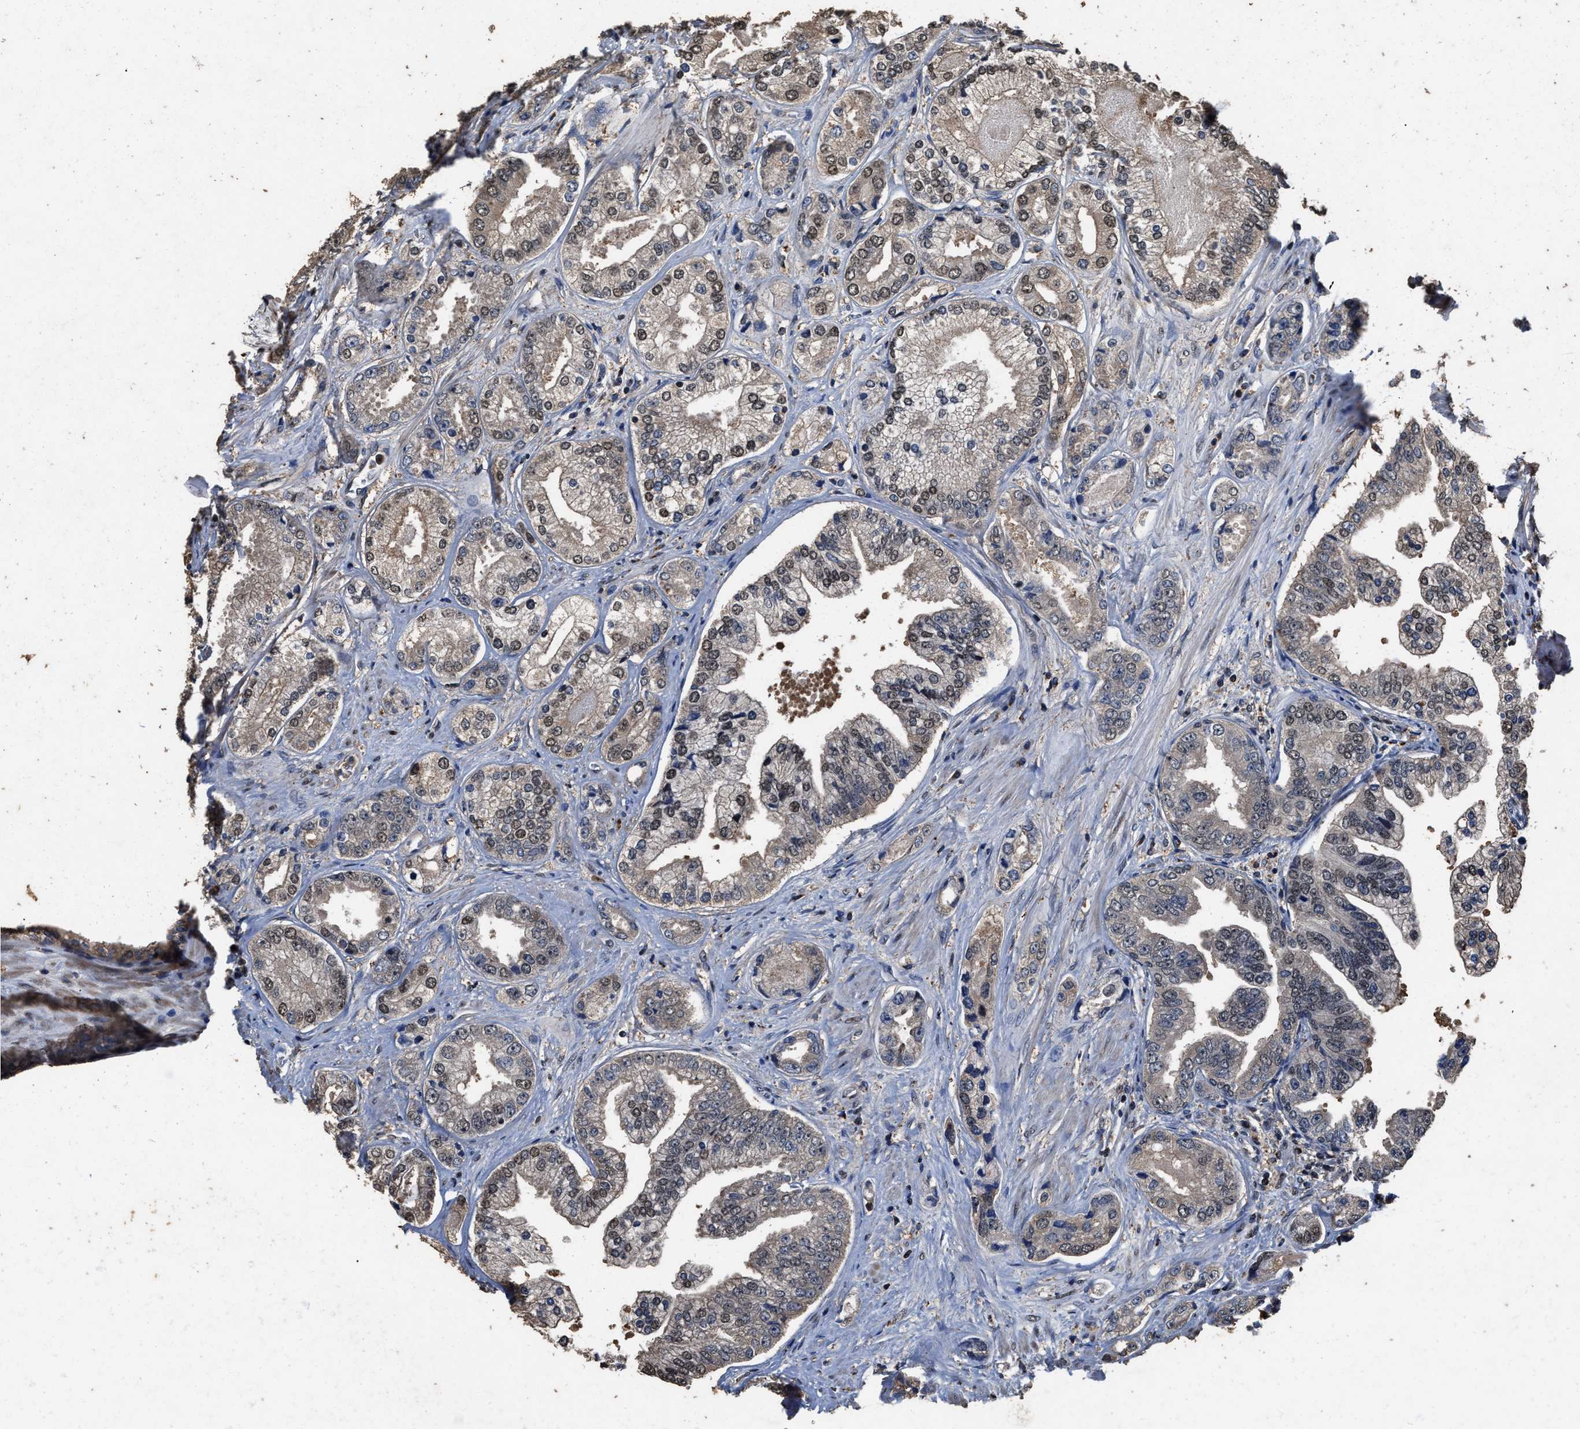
{"staining": {"intensity": "weak", "quantity": ">75%", "location": "cytoplasmic/membranous,nuclear"}, "tissue": "prostate cancer", "cell_type": "Tumor cells", "image_type": "cancer", "snomed": [{"axis": "morphology", "description": "Adenocarcinoma, High grade"}, {"axis": "topography", "description": "Prostate"}], "caption": "The micrograph demonstrates a brown stain indicating the presence of a protein in the cytoplasmic/membranous and nuclear of tumor cells in prostate high-grade adenocarcinoma.", "gene": "TPST2", "patient": {"sex": "male", "age": 61}}